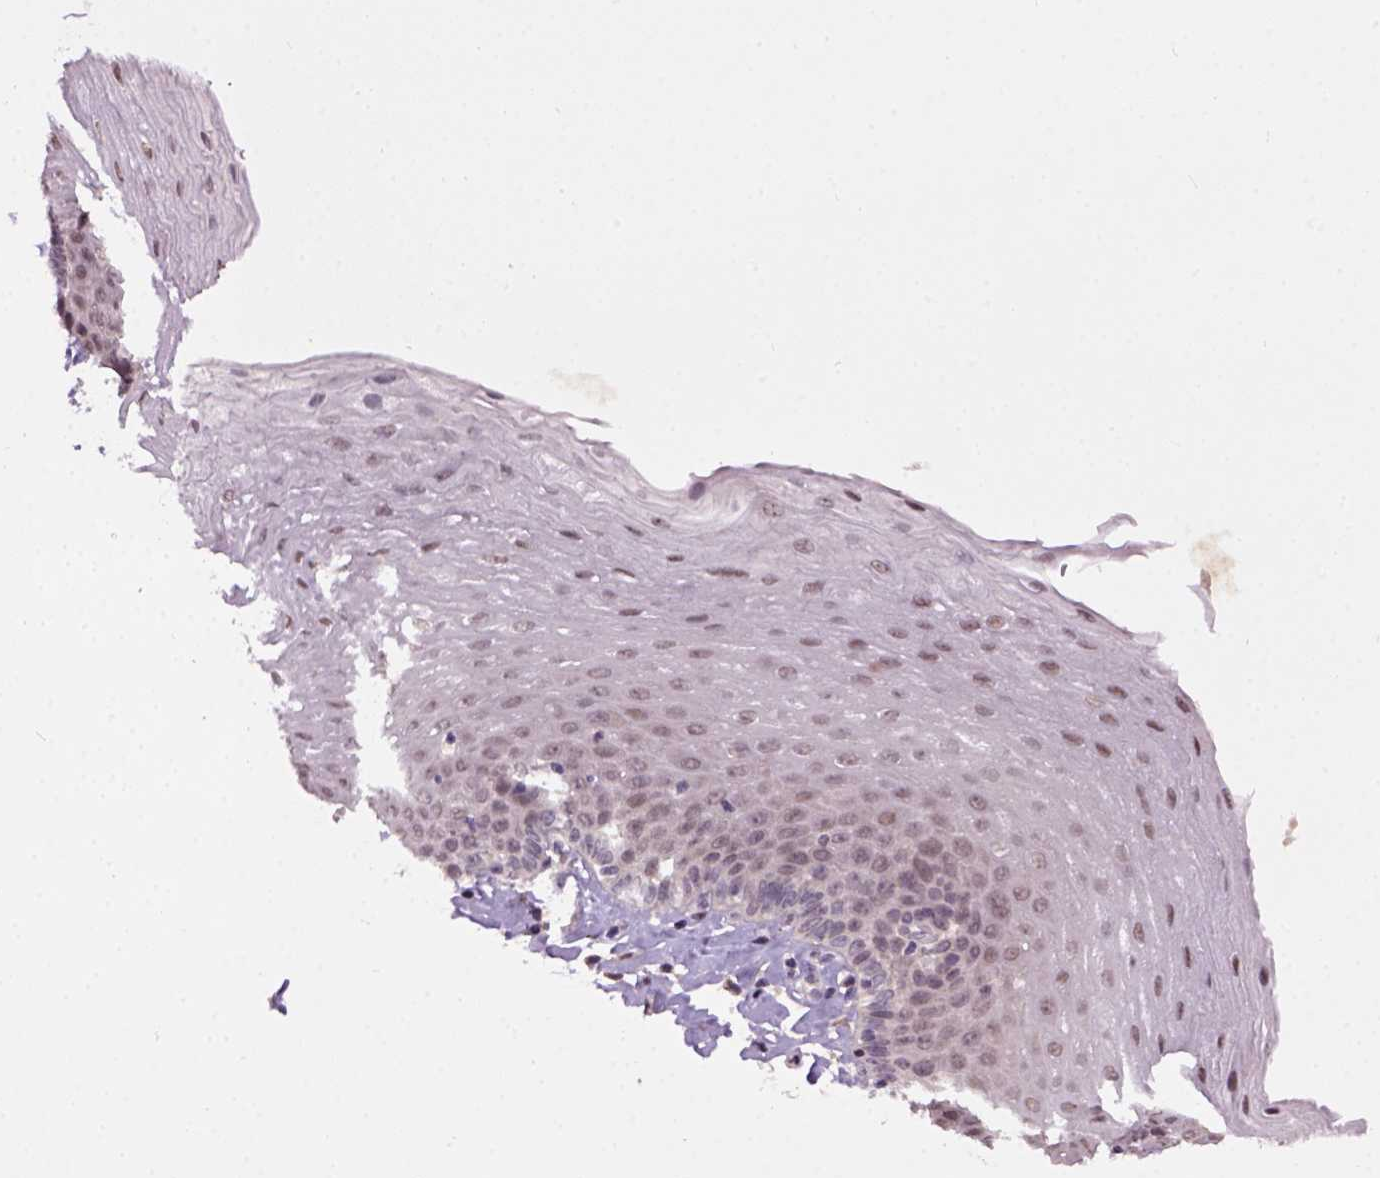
{"staining": {"intensity": "weak", "quantity": ">75%", "location": "nuclear"}, "tissue": "esophagus", "cell_type": "Squamous epithelial cells", "image_type": "normal", "snomed": [{"axis": "morphology", "description": "Normal tissue, NOS"}, {"axis": "topography", "description": "Esophagus"}], "caption": "Immunohistochemistry (IHC) of normal human esophagus shows low levels of weak nuclear staining in approximately >75% of squamous epithelial cells. Nuclei are stained in blue.", "gene": "RAB43", "patient": {"sex": "female", "age": 81}}